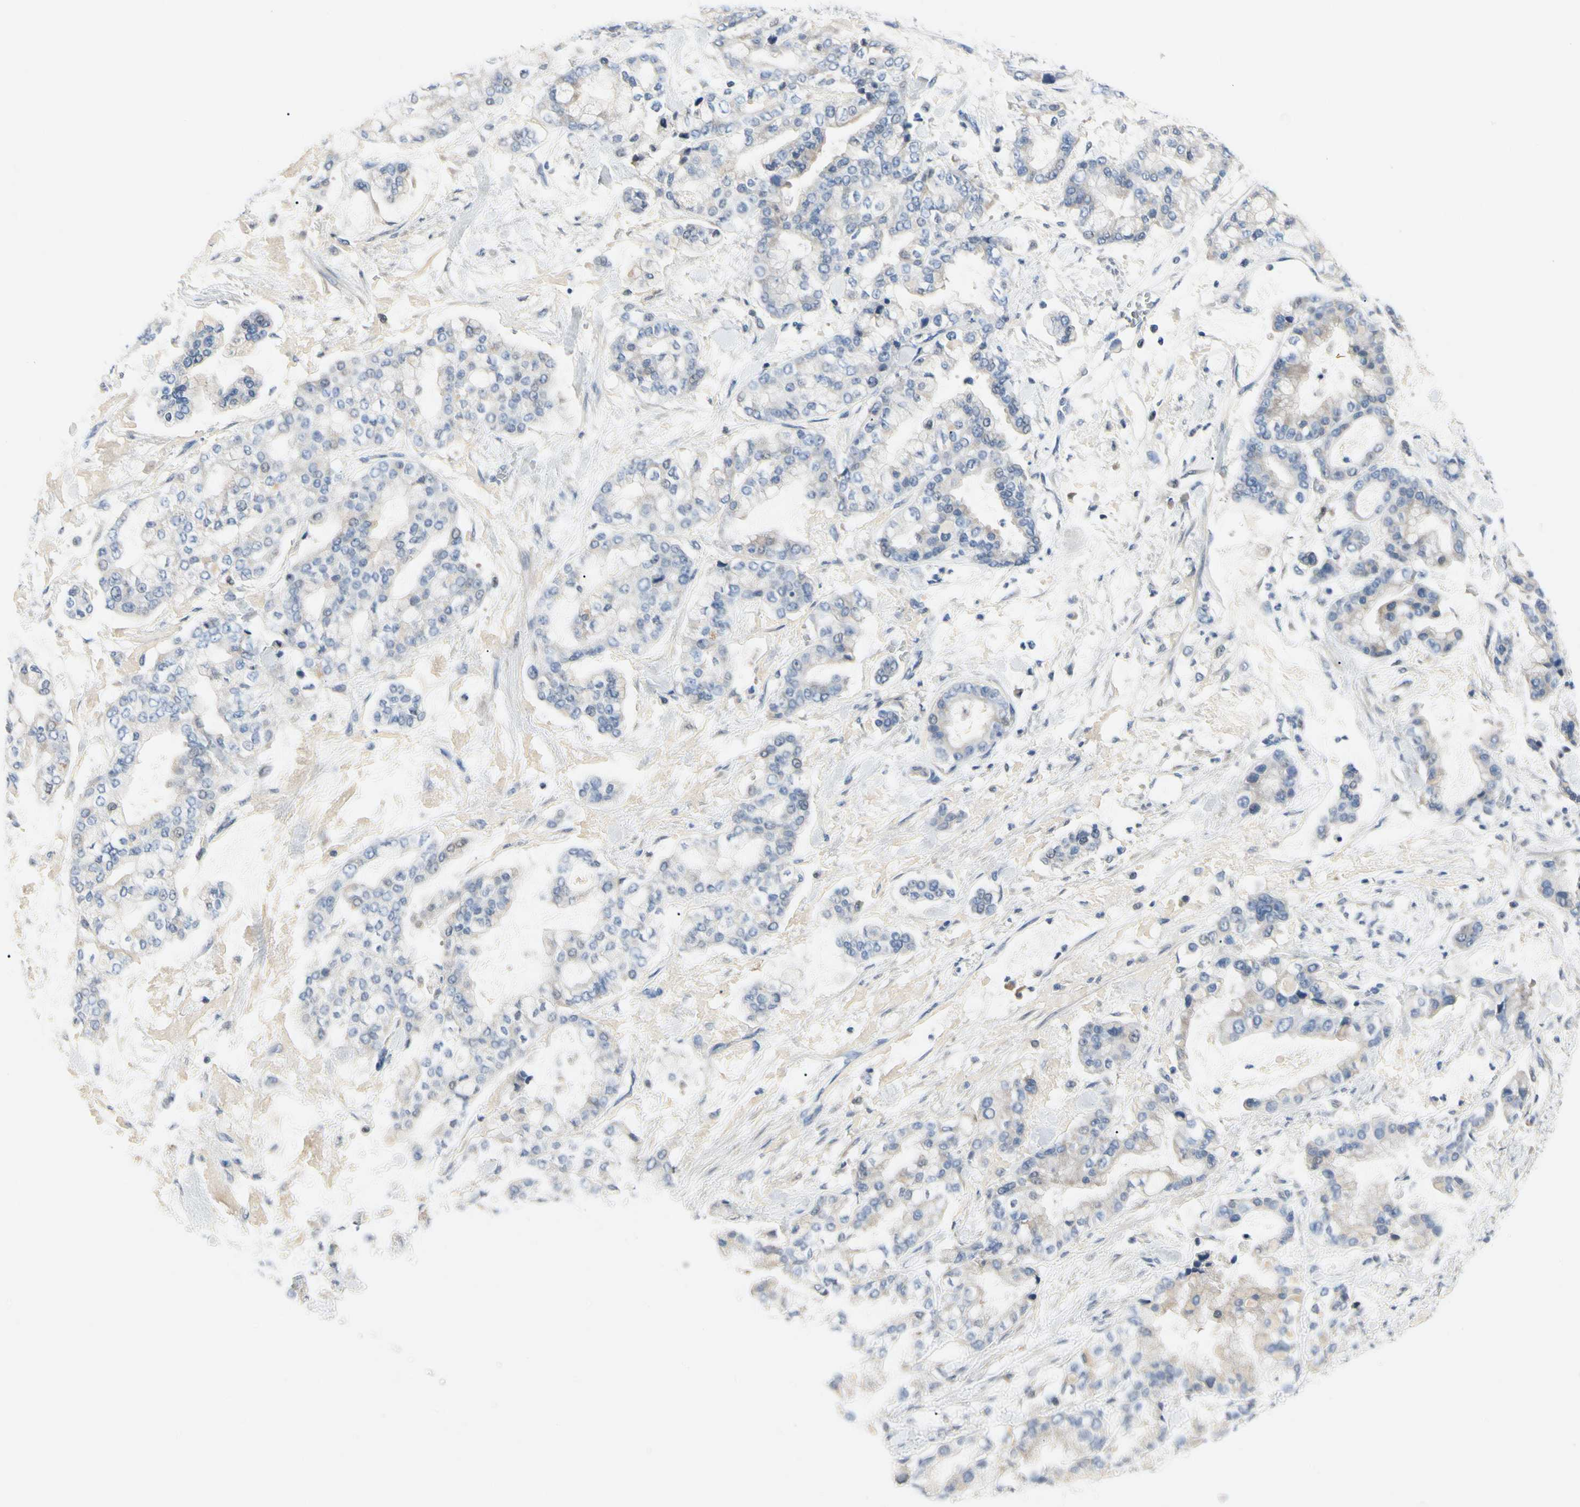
{"staining": {"intensity": "negative", "quantity": "none", "location": "none"}, "tissue": "stomach cancer", "cell_type": "Tumor cells", "image_type": "cancer", "snomed": [{"axis": "morphology", "description": "Normal tissue, NOS"}, {"axis": "morphology", "description": "Adenocarcinoma, NOS"}, {"axis": "topography", "description": "Stomach, upper"}, {"axis": "topography", "description": "Stomach"}], "caption": "Immunohistochemistry (IHC) micrograph of neoplastic tissue: adenocarcinoma (stomach) stained with DAB reveals no significant protein expression in tumor cells.", "gene": "ECRG4", "patient": {"sex": "male", "age": 76}}